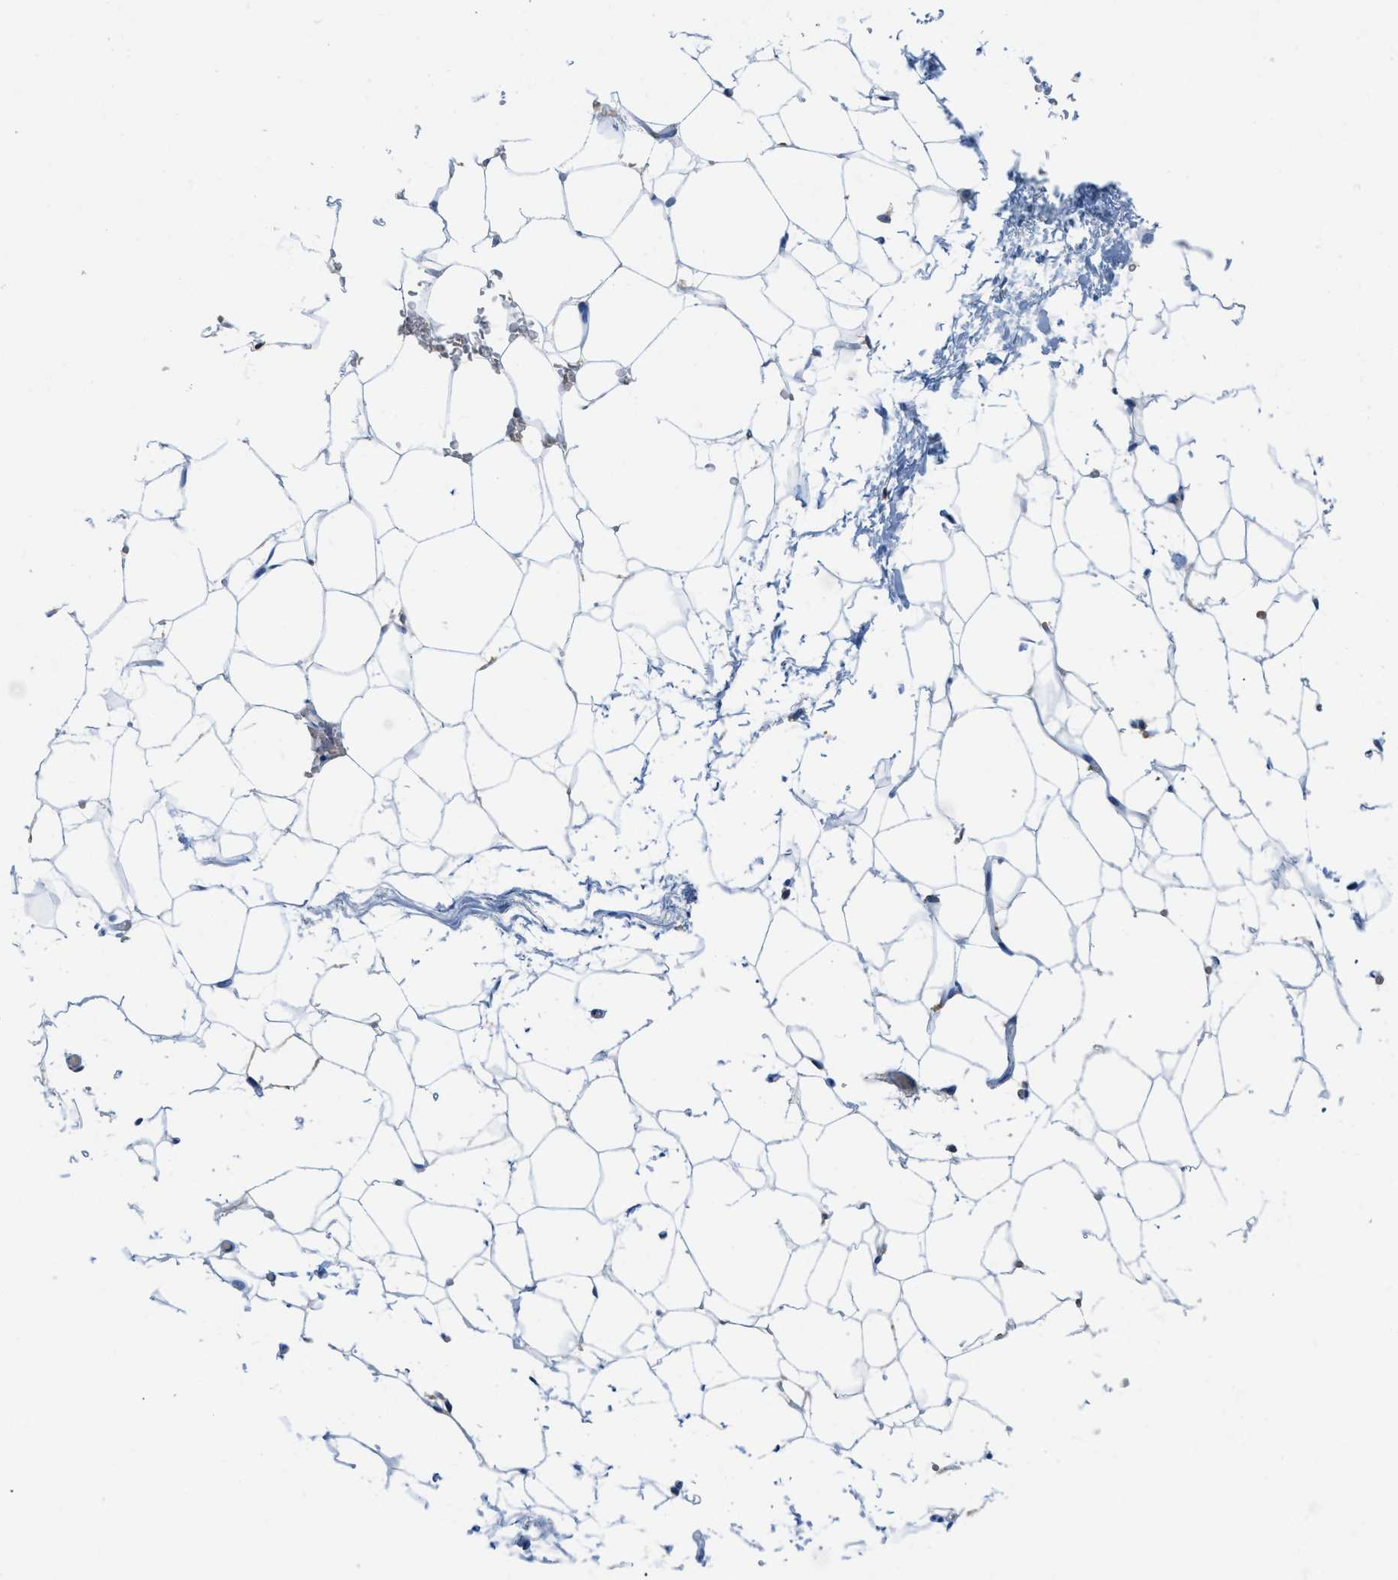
{"staining": {"intensity": "negative", "quantity": "none", "location": "none"}, "tissue": "adipose tissue", "cell_type": "Adipocytes", "image_type": "normal", "snomed": [{"axis": "morphology", "description": "Normal tissue, NOS"}, {"axis": "topography", "description": "Breast"}, {"axis": "topography", "description": "Soft tissue"}], "caption": "IHC image of unremarkable human adipose tissue stained for a protein (brown), which reveals no expression in adipocytes.", "gene": "ASGR1", "patient": {"sex": "female", "age": 75}}